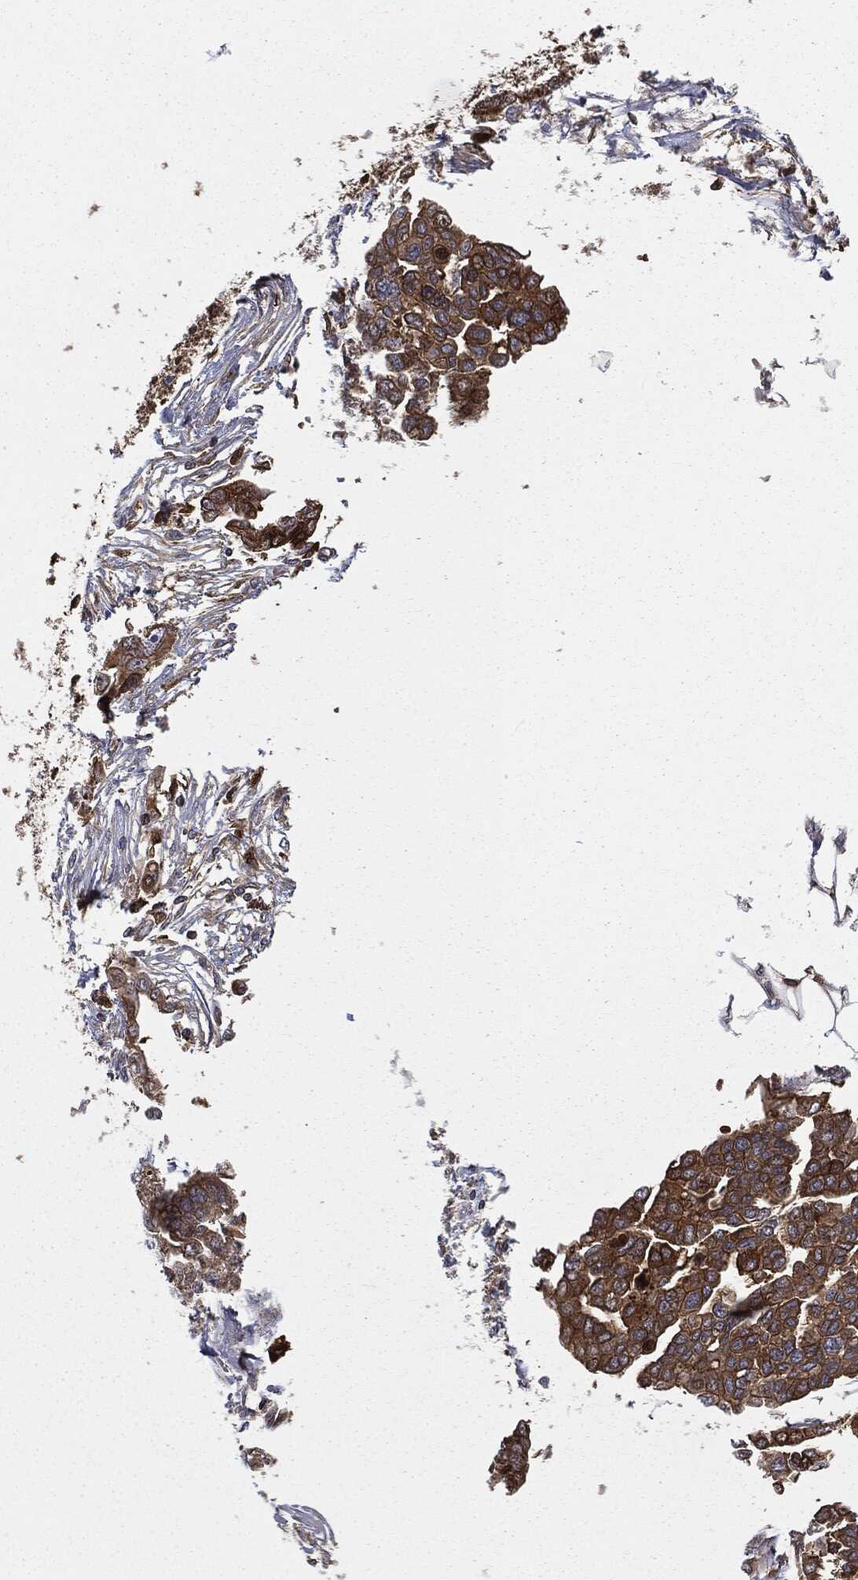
{"staining": {"intensity": "strong", "quantity": ">75%", "location": "cytoplasmic/membranous"}, "tissue": "ovarian cancer", "cell_type": "Tumor cells", "image_type": "cancer", "snomed": [{"axis": "morphology", "description": "Cystadenocarcinoma, serous, NOS"}, {"axis": "topography", "description": "Ovary"}], "caption": "High-magnification brightfield microscopy of serous cystadenocarcinoma (ovarian) stained with DAB (brown) and counterstained with hematoxylin (blue). tumor cells exhibit strong cytoplasmic/membranous positivity is appreciated in approximately>75% of cells.", "gene": "GNB5", "patient": {"sex": "female", "age": 59}}